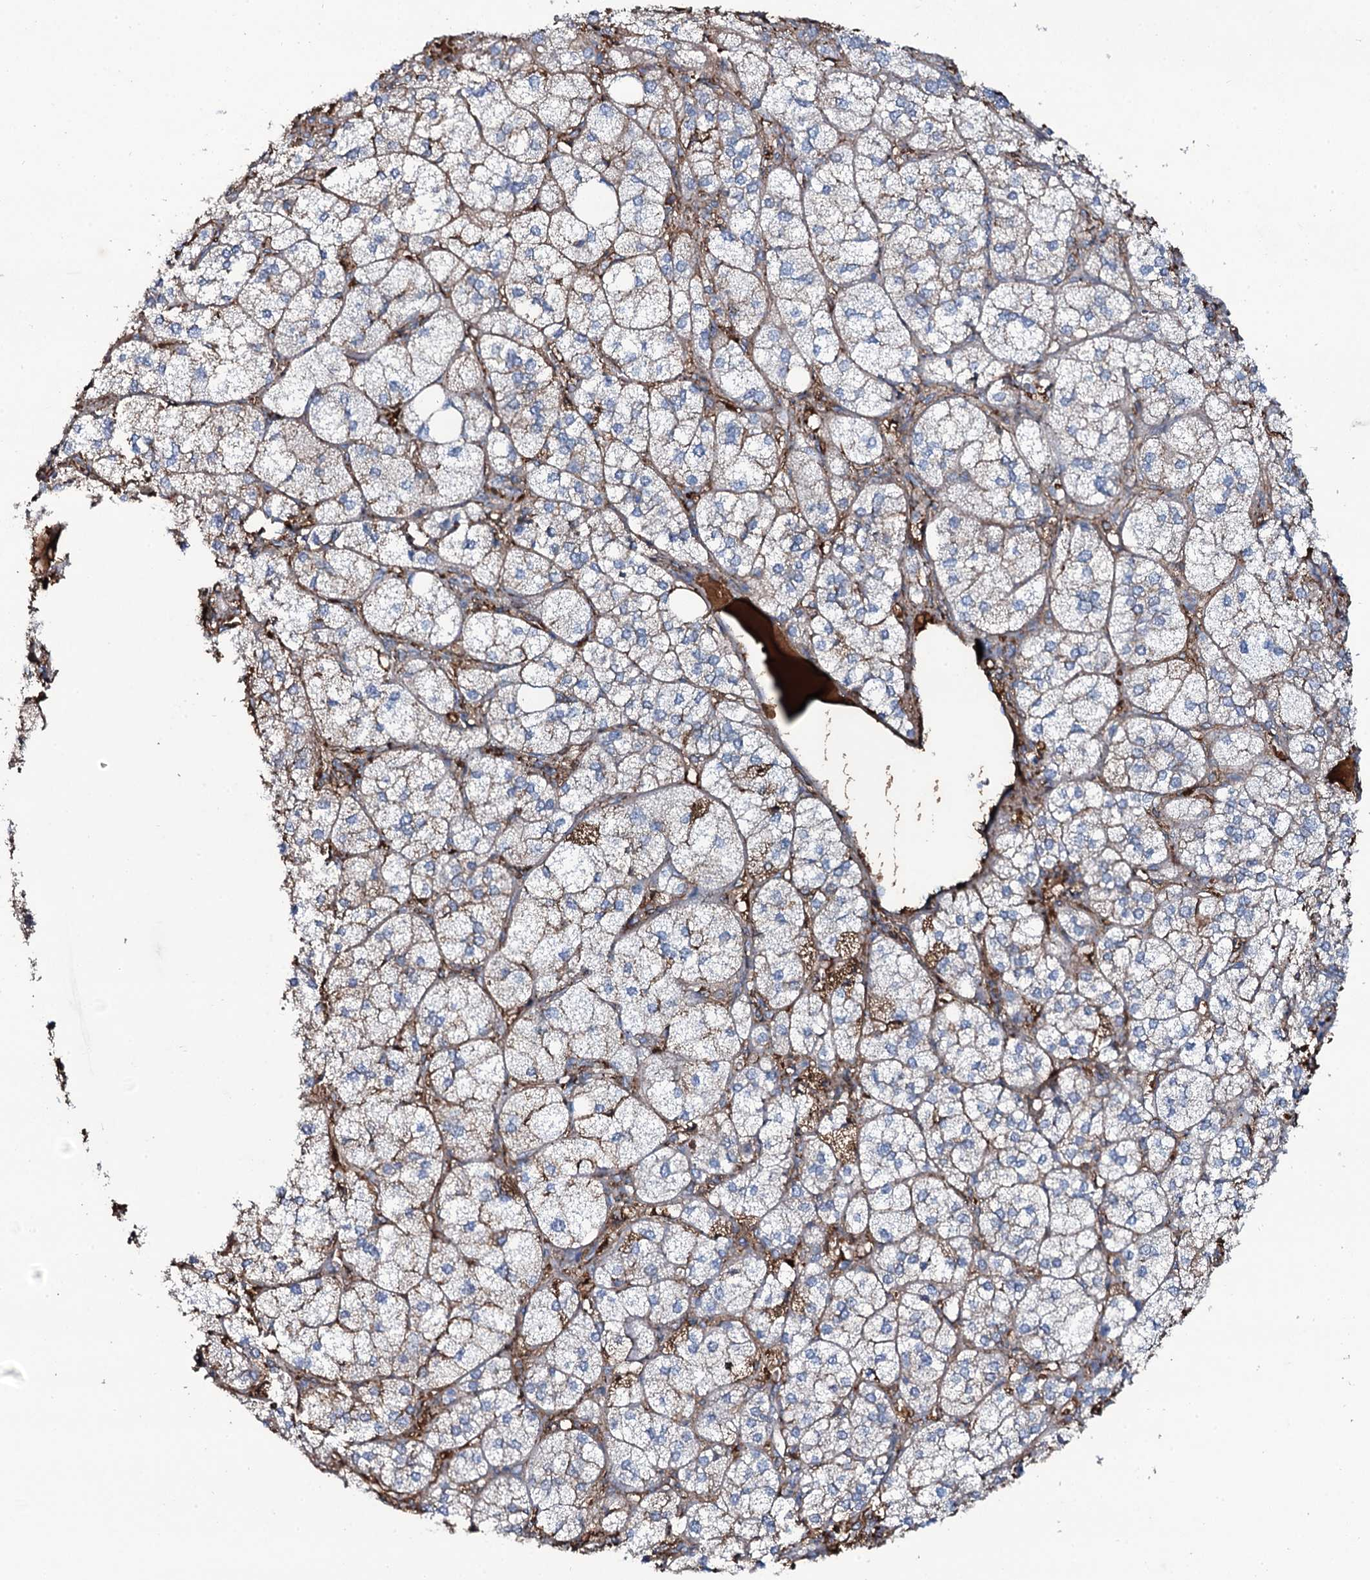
{"staining": {"intensity": "weak", "quantity": "25%-75%", "location": "cytoplasmic/membranous"}, "tissue": "adrenal gland", "cell_type": "Glandular cells", "image_type": "normal", "snomed": [{"axis": "morphology", "description": "Normal tissue, NOS"}, {"axis": "topography", "description": "Adrenal gland"}], "caption": "This image displays immunohistochemistry staining of normal human adrenal gland, with low weak cytoplasmic/membranous positivity in about 25%-75% of glandular cells.", "gene": "EDN1", "patient": {"sex": "female", "age": 61}}